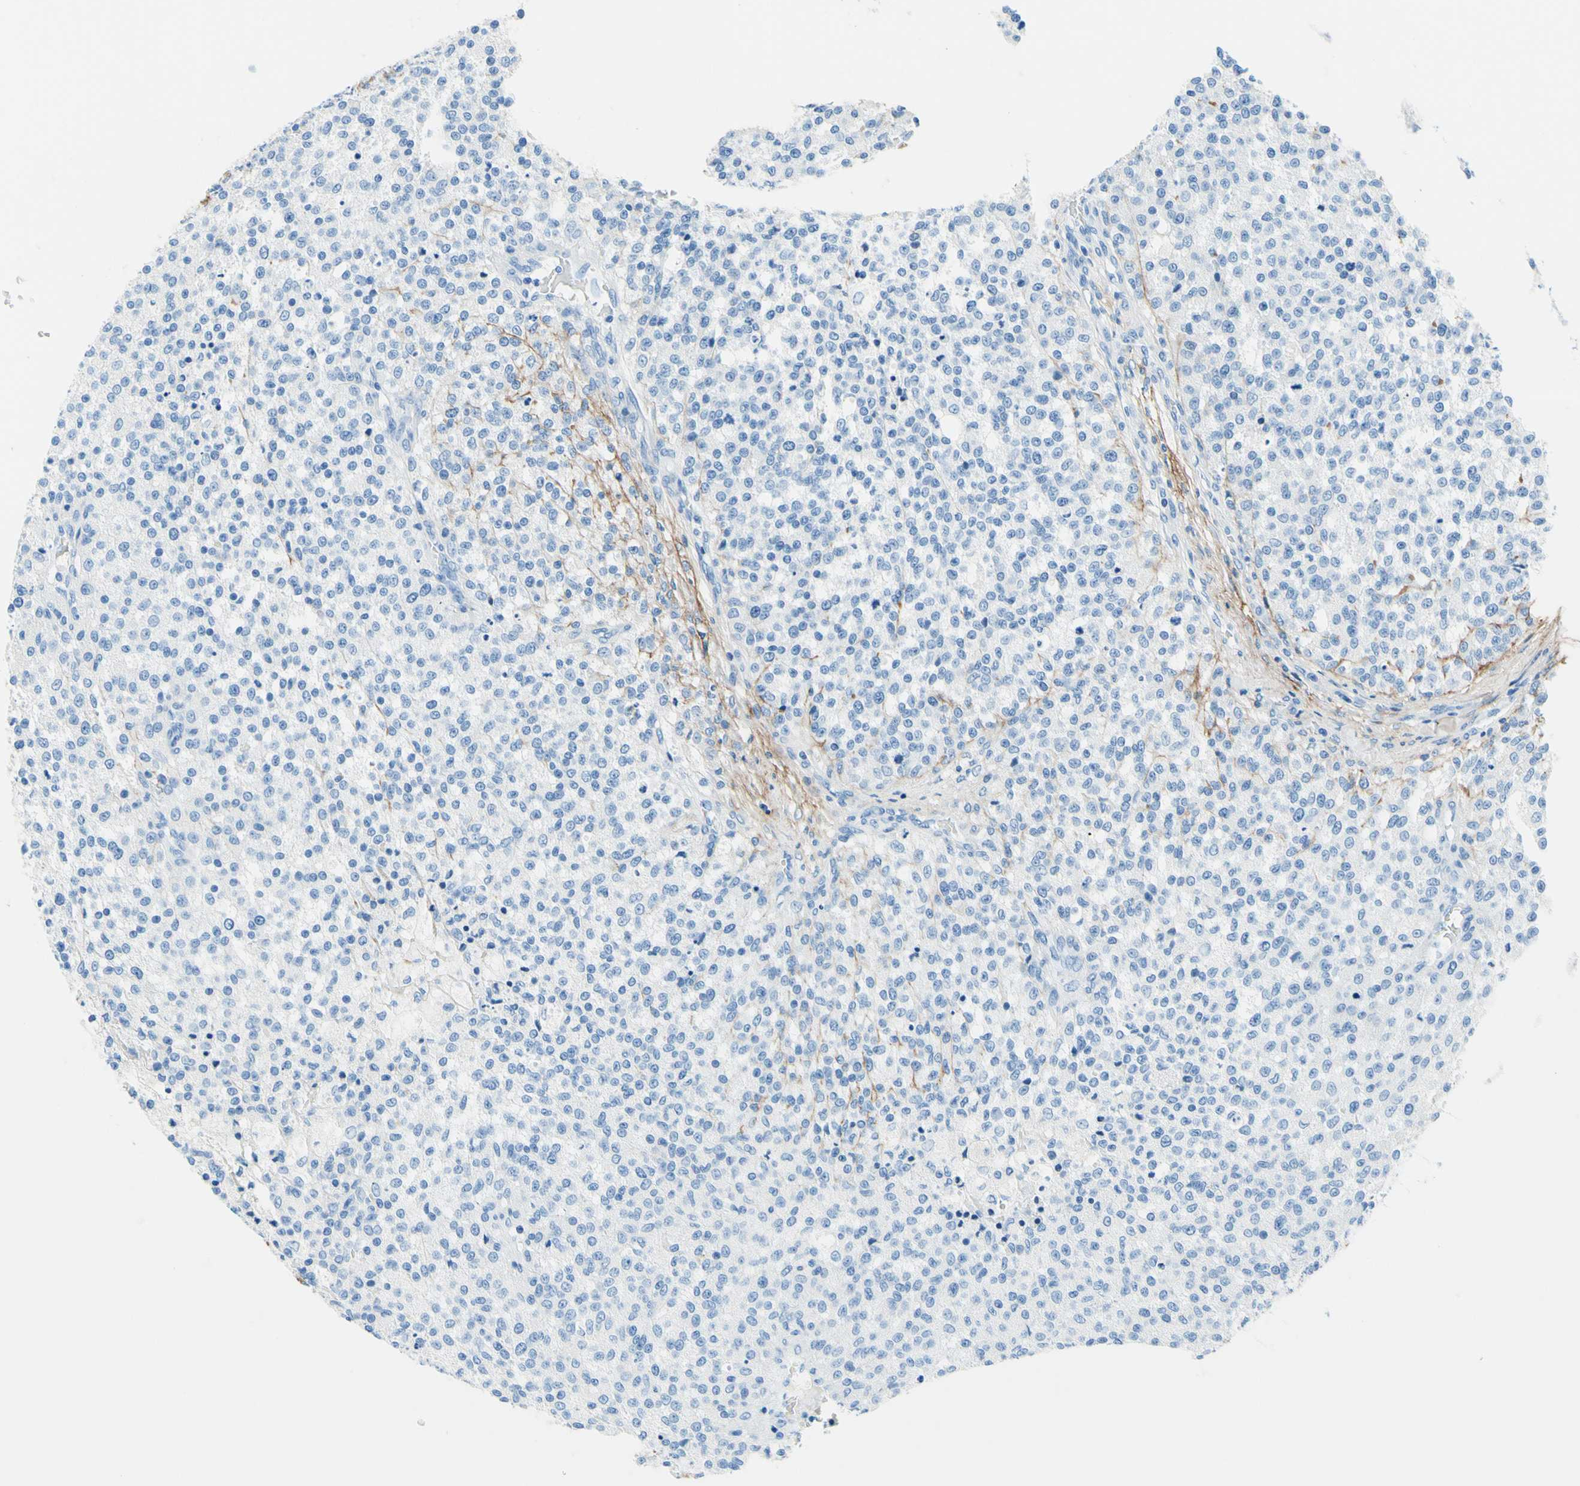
{"staining": {"intensity": "negative", "quantity": "none", "location": "none"}, "tissue": "testis cancer", "cell_type": "Tumor cells", "image_type": "cancer", "snomed": [{"axis": "morphology", "description": "Seminoma, NOS"}, {"axis": "topography", "description": "Testis"}], "caption": "DAB (3,3'-diaminobenzidine) immunohistochemical staining of testis cancer demonstrates no significant expression in tumor cells.", "gene": "MFAP5", "patient": {"sex": "male", "age": 59}}